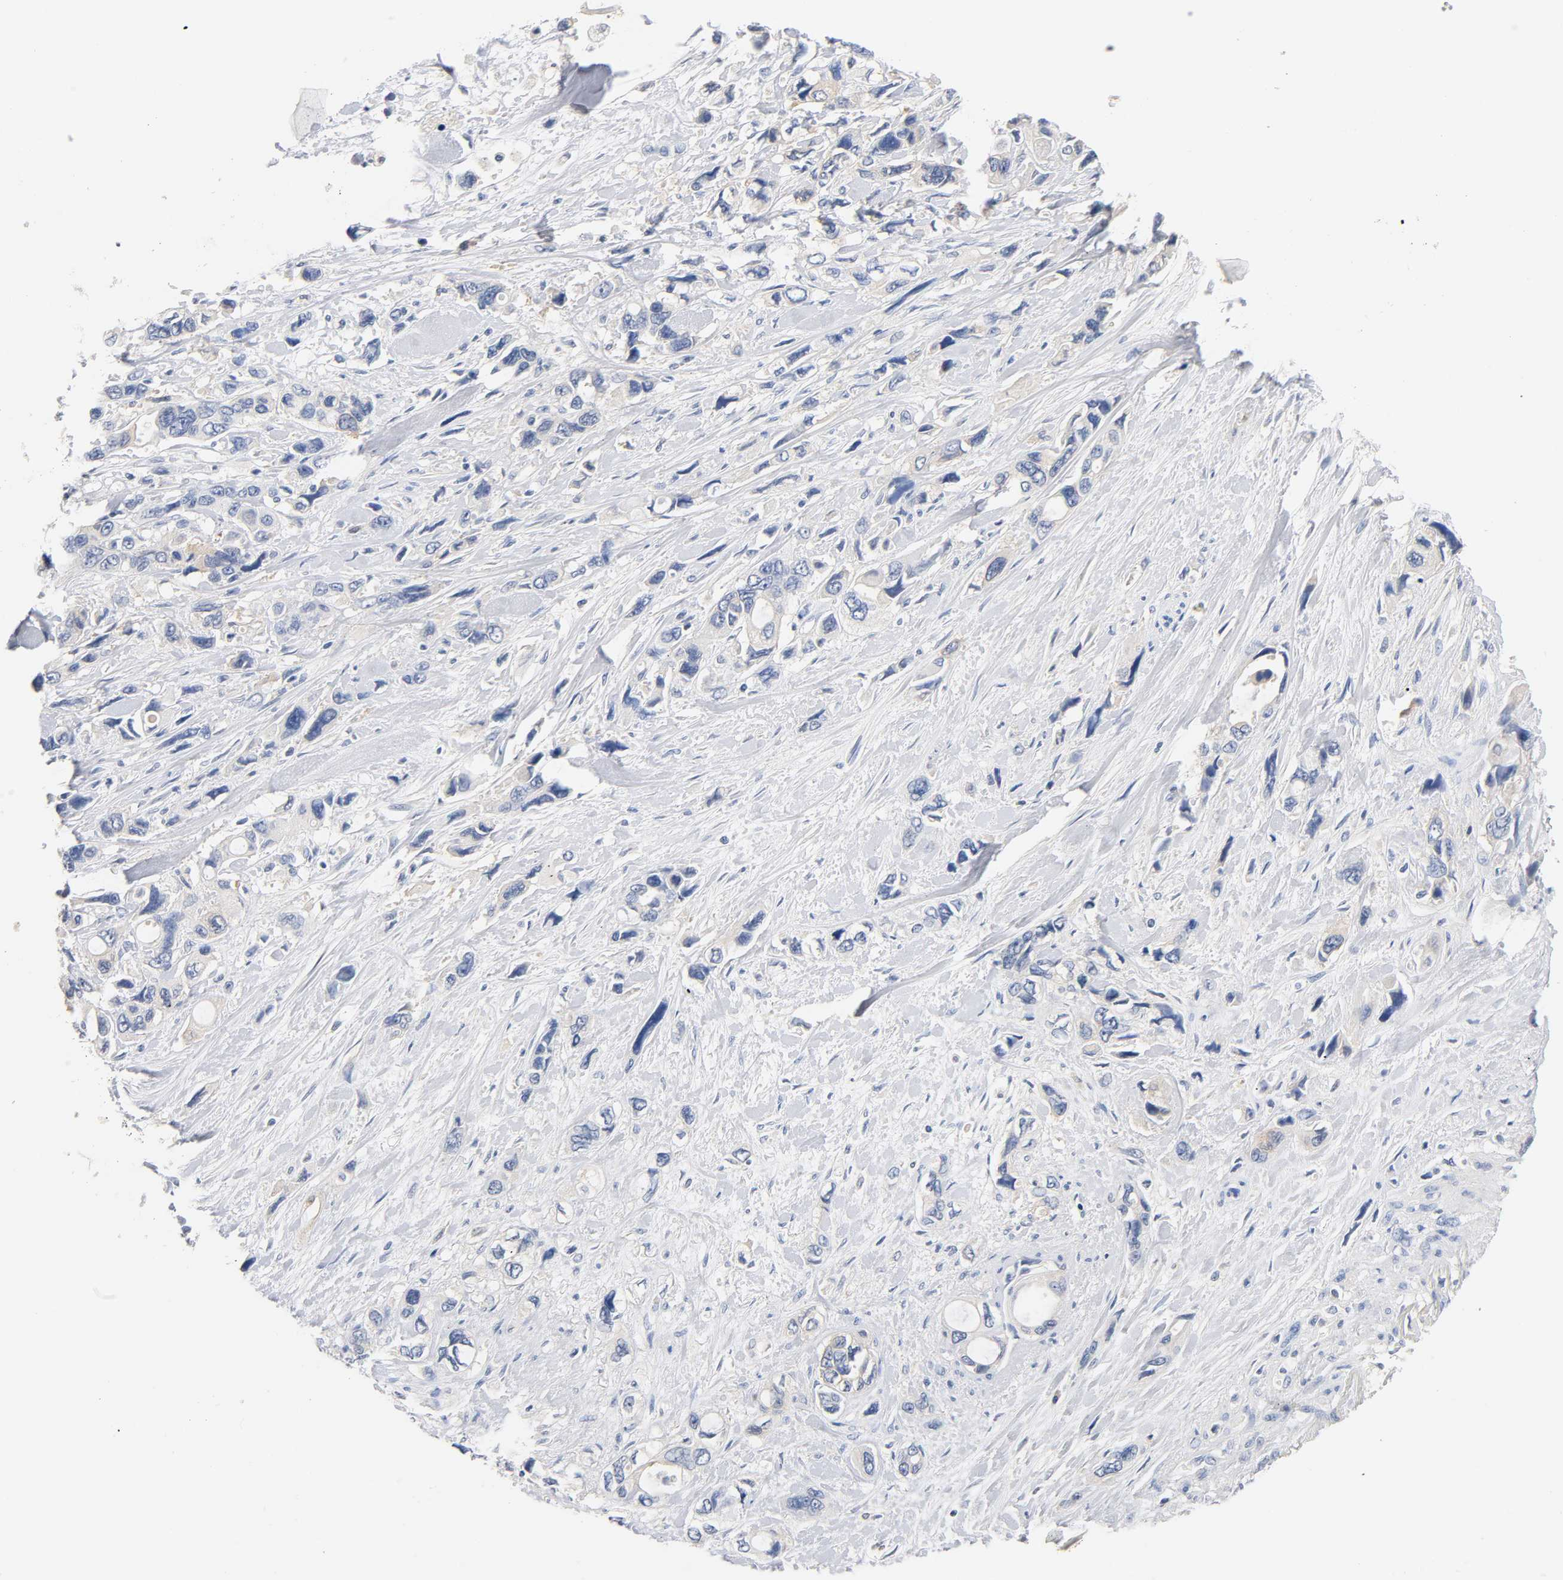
{"staining": {"intensity": "weak", "quantity": ">75%", "location": "cytoplasmic/membranous"}, "tissue": "pancreatic cancer", "cell_type": "Tumor cells", "image_type": "cancer", "snomed": [{"axis": "morphology", "description": "Adenocarcinoma, NOS"}, {"axis": "topography", "description": "Pancreas"}], "caption": "Tumor cells reveal low levels of weak cytoplasmic/membranous expression in about >75% of cells in pancreatic cancer.", "gene": "MALT1", "patient": {"sex": "male", "age": 46}}